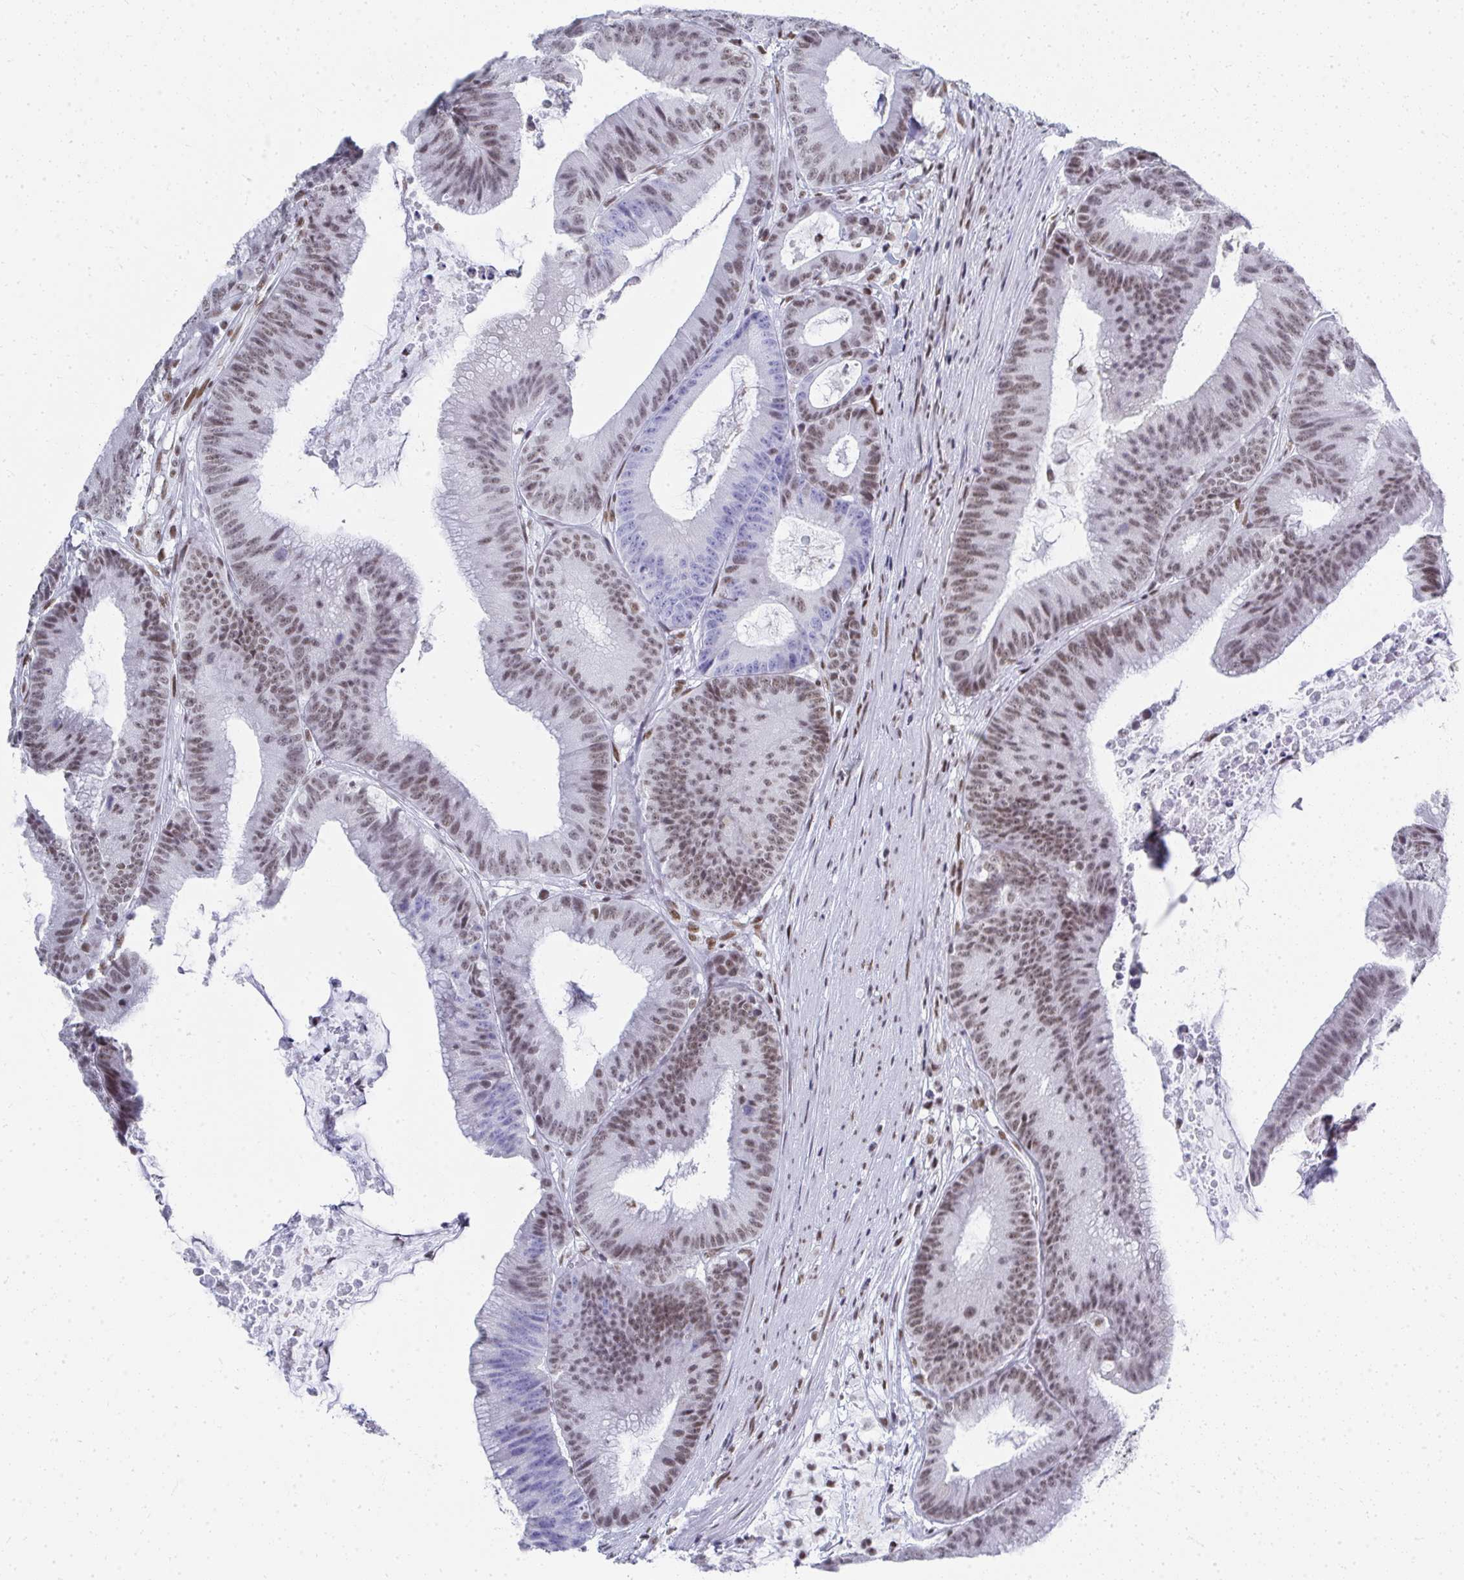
{"staining": {"intensity": "moderate", "quantity": ">75%", "location": "nuclear"}, "tissue": "colorectal cancer", "cell_type": "Tumor cells", "image_type": "cancer", "snomed": [{"axis": "morphology", "description": "Adenocarcinoma, NOS"}, {"axis": "topography", "description": "Colon"}], "caption": "Immunohistochemistry (IHC) (DAB) staining of human colorectal adenocarcinoma shows moderate nuclear protein staining in approximately >75% of tumor cells. The staining was performed using DAB to visualize the protein expression in brown, while the nuclei were stained in blue with hematoxylin (Magnification: 20x).", "gene": "CREBBP", "patient": {"sex": "female", "age": 78}}